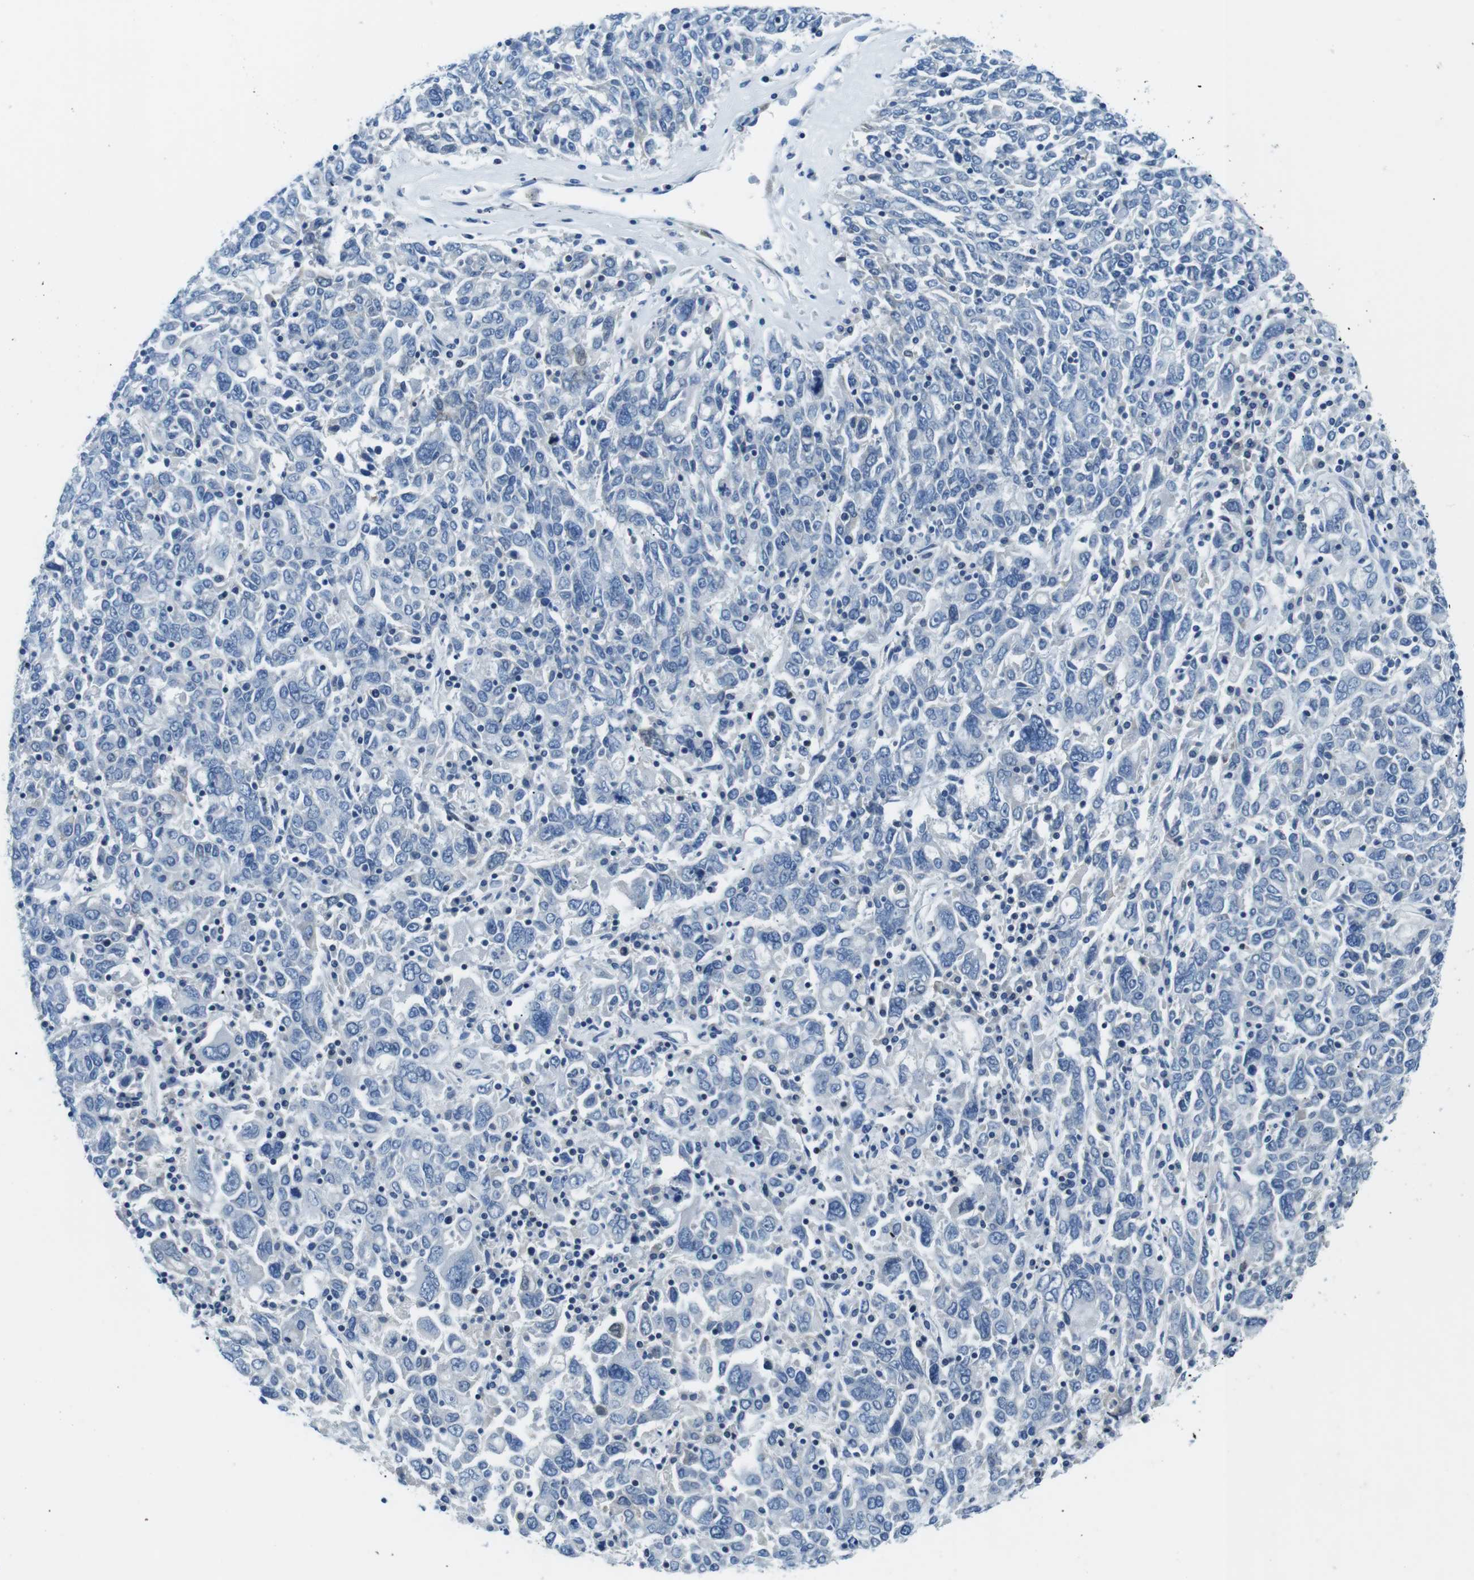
{"staining": {"intensity": "negative", "quantity": "none", "location": "none"}, "tissue": "ovarian cancer", "cell_type": "Tumor cells", "image_type": "cancer", "snomed": [{"axis": "morphology", "description": "Carcinoma, endometroid"}, {"axis": "topography", "description": "Ovary"}], "caption": "High power microscopy micrograph of an IHC photomicrograph of endometroid carcinoma (ovarian), revealing no significant expression in tumor cells.", "gene": "PHLDA1", "patient": {"sex": "female", "age": 62}}